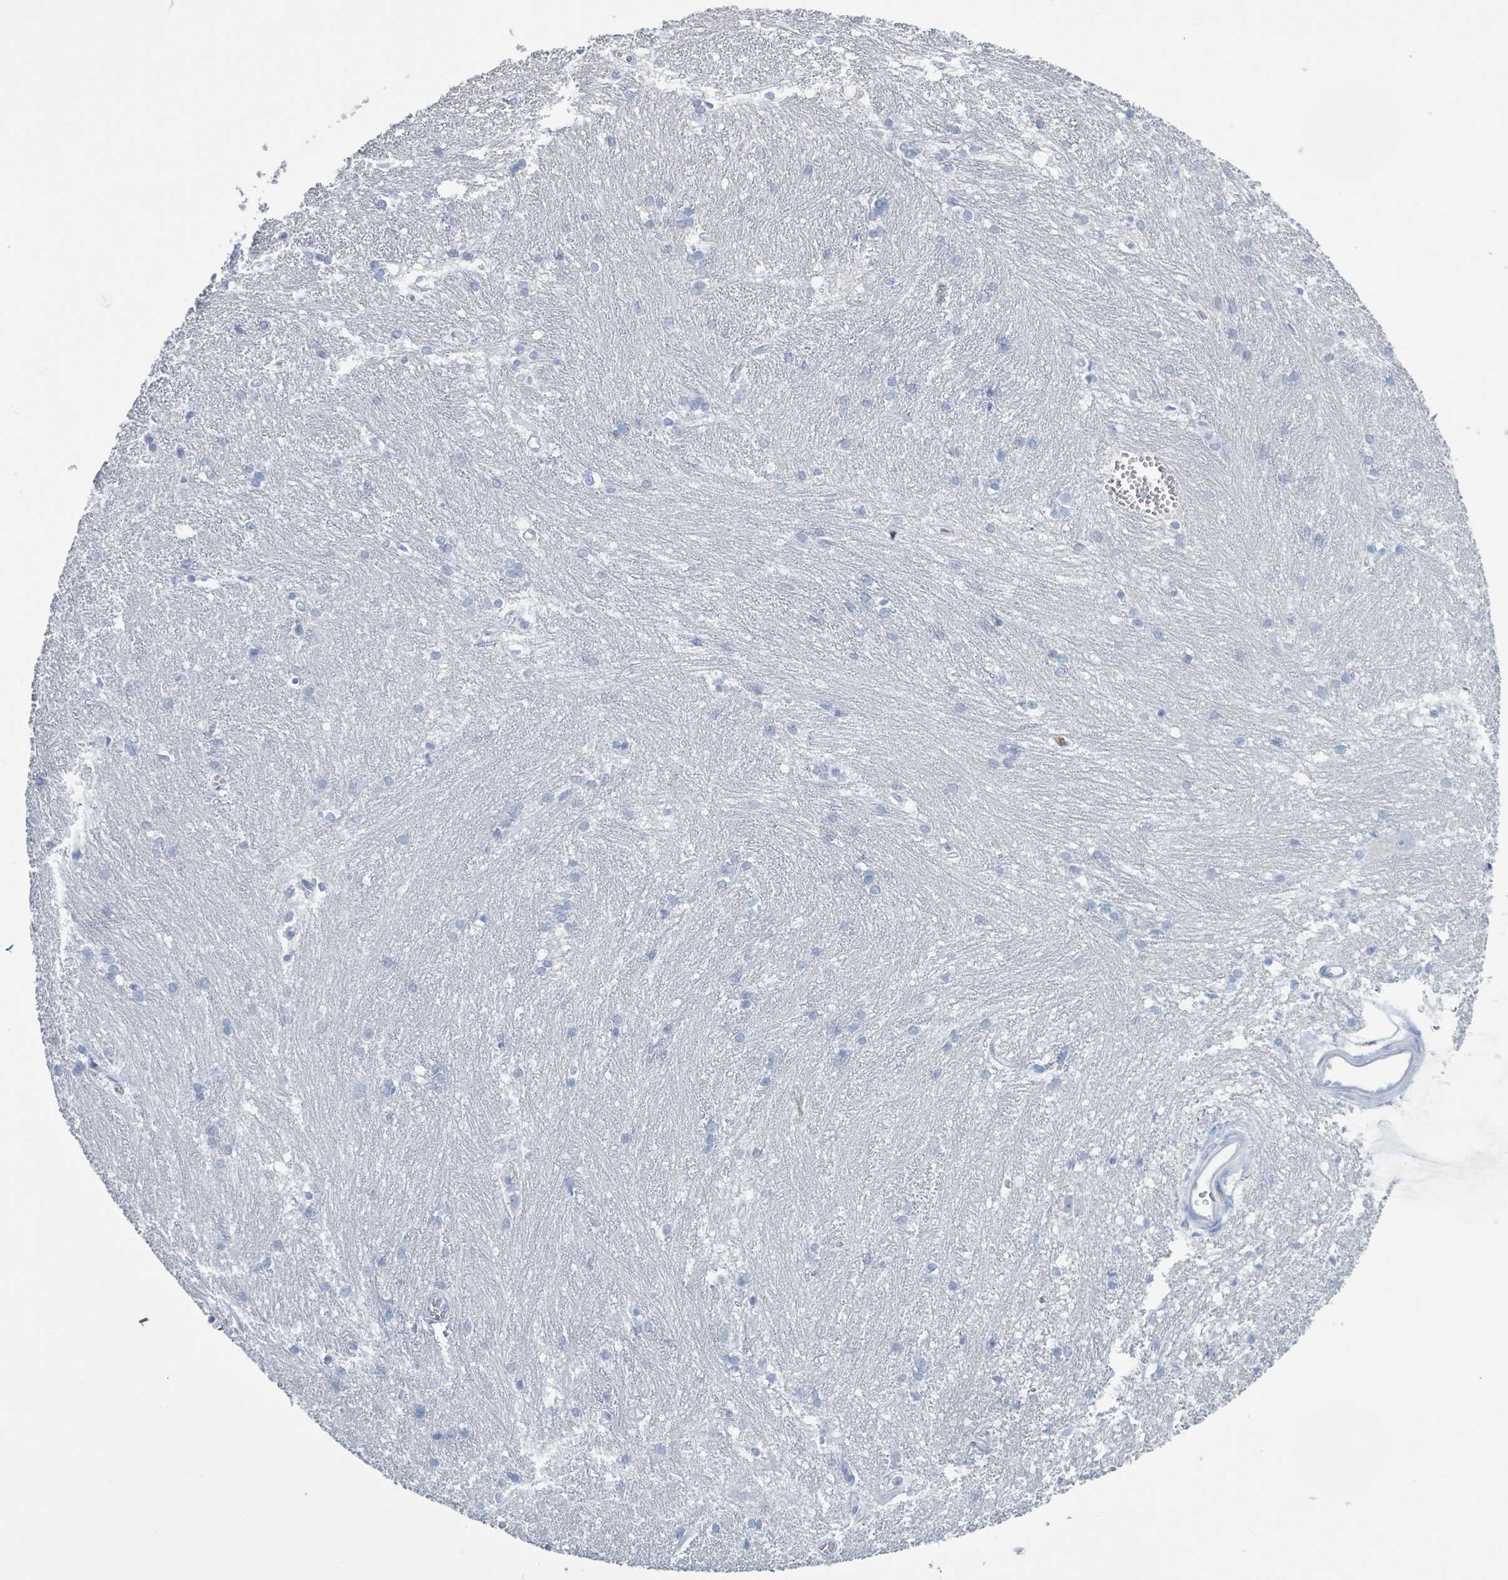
{"staining": {"intensity": "negative", "quantity": "none", "location": "none"}, "tissue": "caudate", "cell_type": "Glial cells", "image_type": "normal", "snomed": [{"axis": "morphology", "description": "Normal tissue, NOS"}, {"axis": "topography", "description": "Lateral ventricle wall"}], "caption": "Glial cells show no significant staining in unremarkable caudate. Nuclei are stained in blue.", "gene": "DEFA4", "patient": {"sex": "male", "age": 37}}